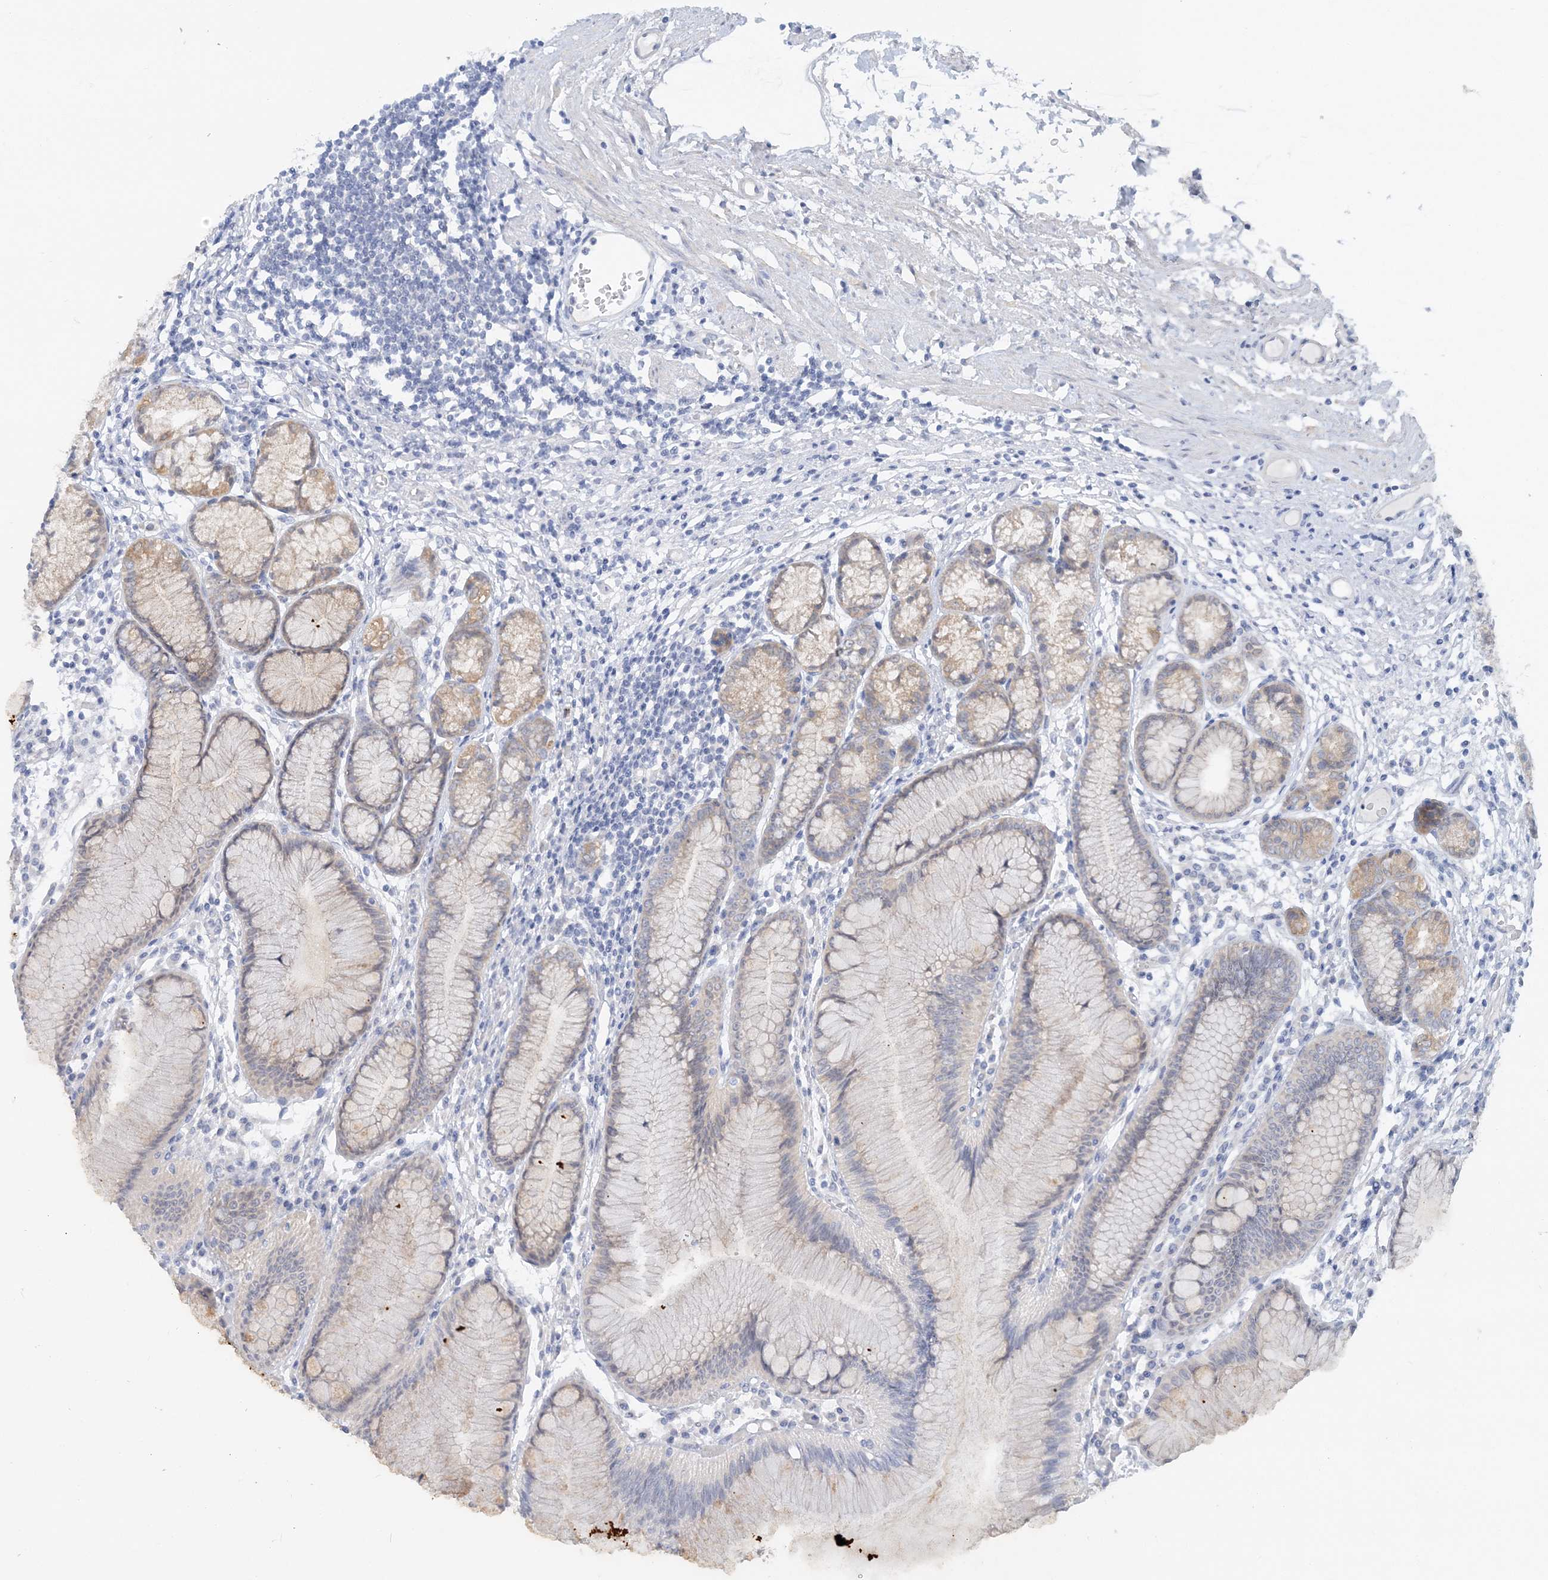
{"staining": {"intensity": "moderate", "quantity": "<25%", "location": "cytoplasmic/membranous"}, "tissue": "stomach", "cell_type": "Glandular cells", "image_type": "normal", "snomed": [{"axis": "morphology", "description": "Normal tissue, NOS"}, {"axis": "topography", "description": "Stomach"}], "caption": "Stomach stained with DAB (3,3'-diaminobenzidine) IHC shows low levels of moderate cytoplasmic/membranous expression in about <25% of glandular cells. (Stains: DAB in brown, nuclei in blue, Microscopy: brightfield microscopy at high magnification).", "gene": "ENSG00000288637", "patient": {"sex": "female", "age": 57}}